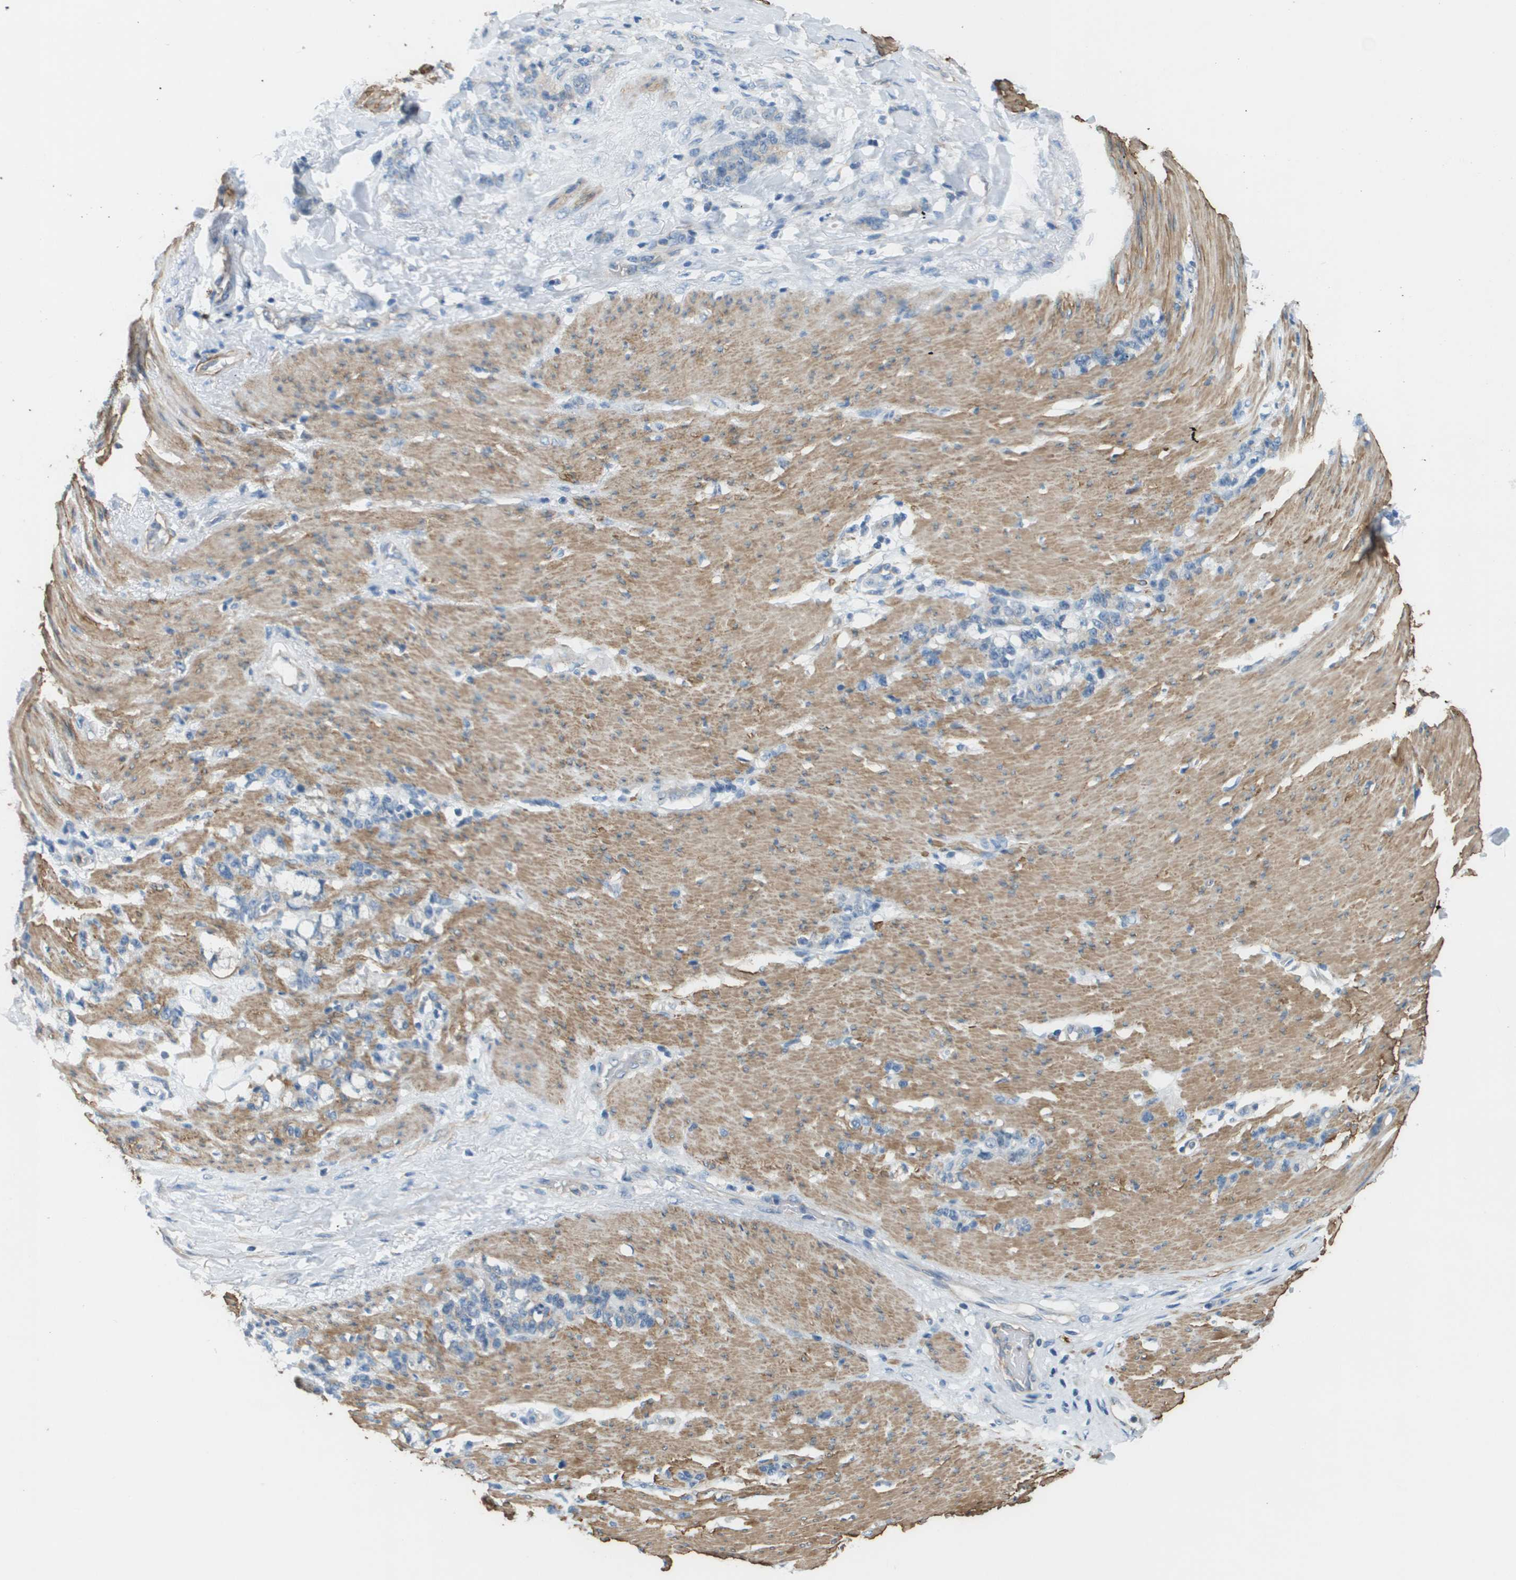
{"staining": {"intensity": "weak", "quantity": "<25%", "location": "cytoplasmic/membranous"}, "tissue": "stomach cancer", "cell_type": "Tumor cells", "image_type": "cancer", "snomed": [{"axis": "morphology", "description": "Adenocarcinoma, NOS"}, {"axis": "topography", "description": "Stomach, lower"}], "caption": "An image of stomach cancer stained for a protein demonstrates no brown staining in tumor cells.", "gene": "MYH11", "patient": {"sex": "male", "age": 88}}